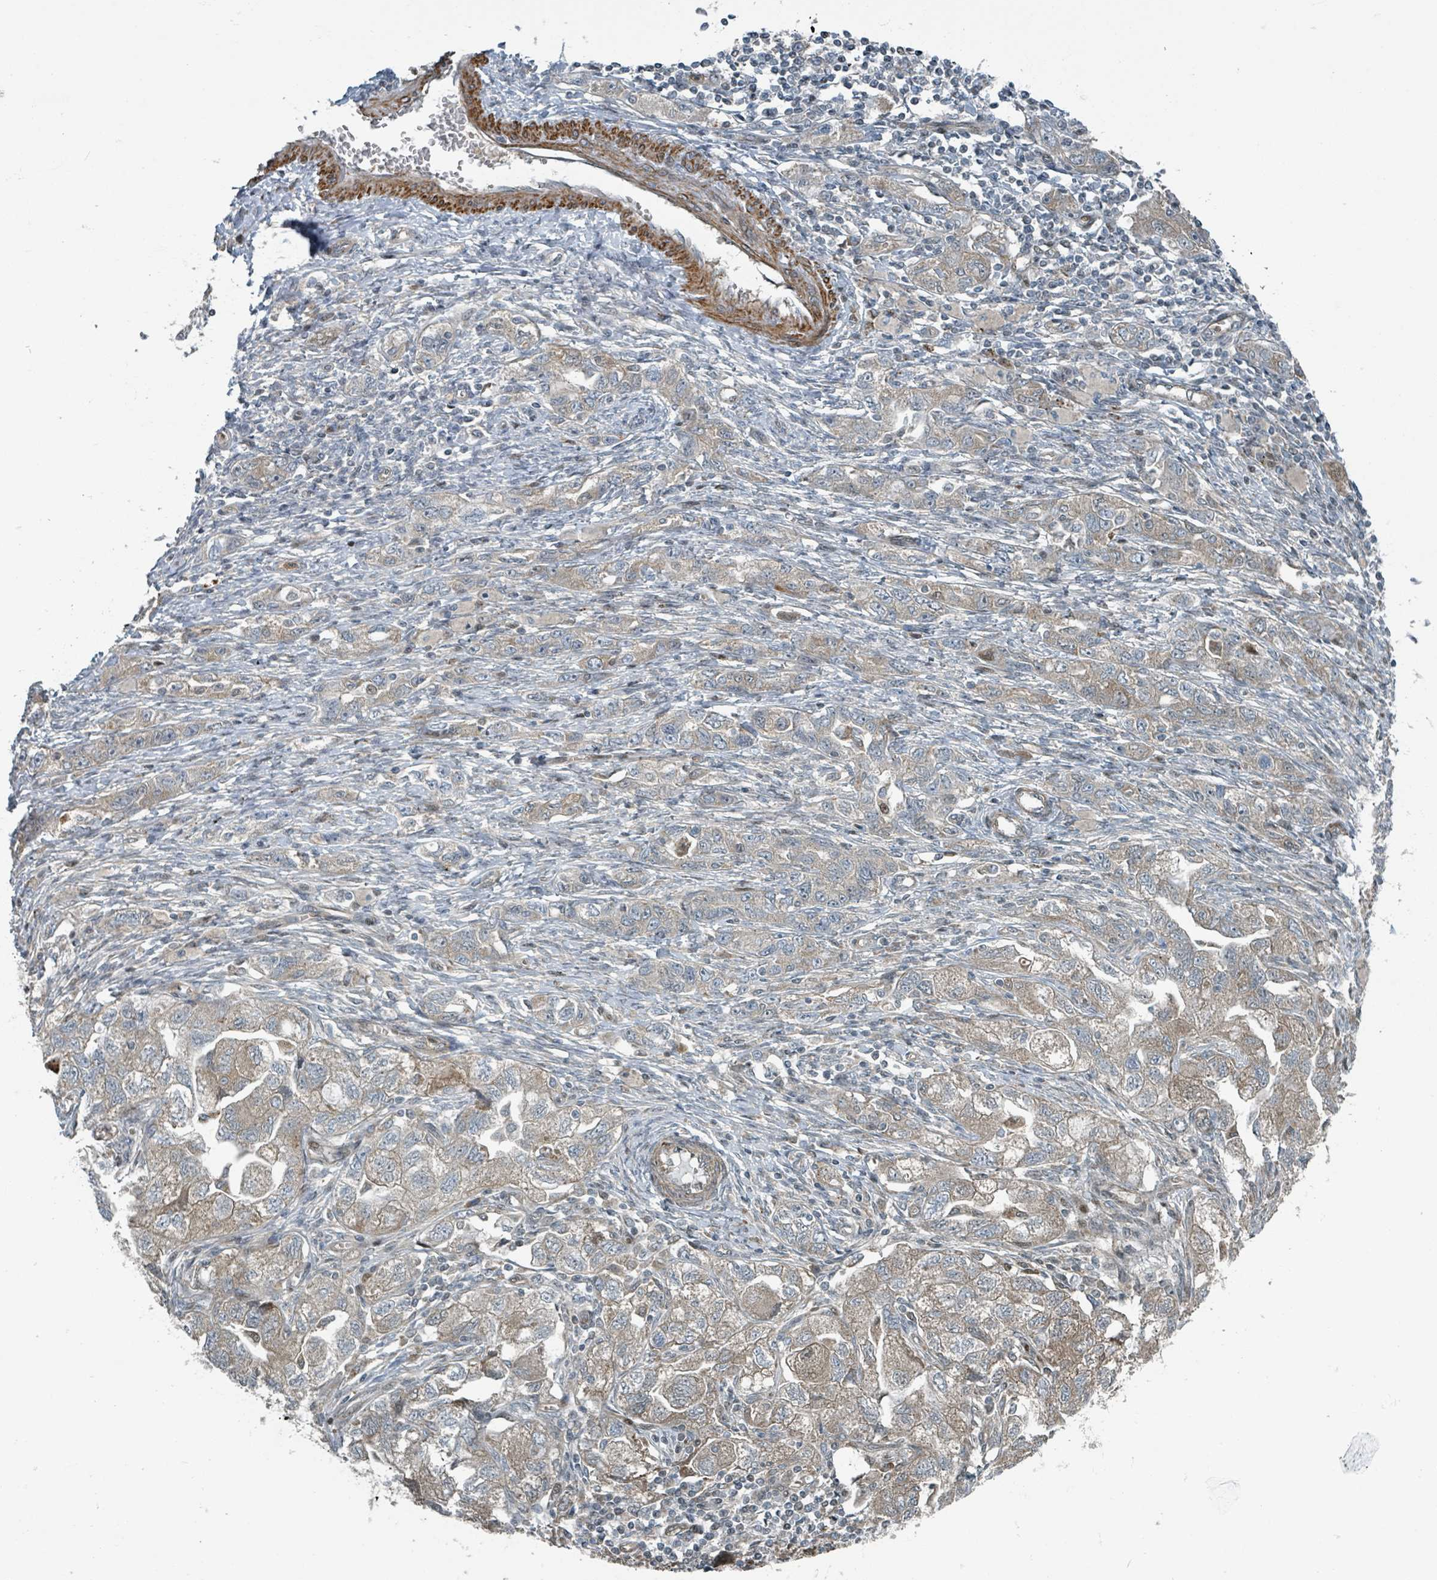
{"staining": {"intensity": "weak", "quantity": ">75%", "location": "cytoplasmic/membranous"}, "tissue": "ovarian cancer", "cell_type": "Tumor cells", "image_type": "cancer", "snomed": [{"axis": "morphology", "description": "Carcinoma, NOS"}, {"axis": "morphology", "description": "Cystadenocarcinoma, serous, NOS"}, {"axis": "topography", "description": "Ovary"}], "caption": "Brown immunohistochemical staining in human ovarian cancer displays weak cytoplasmic/membranous staining in about >75% of tumor cells.", "gene": "RHPN2", "patient": {"sex": "female", "age": 69}}